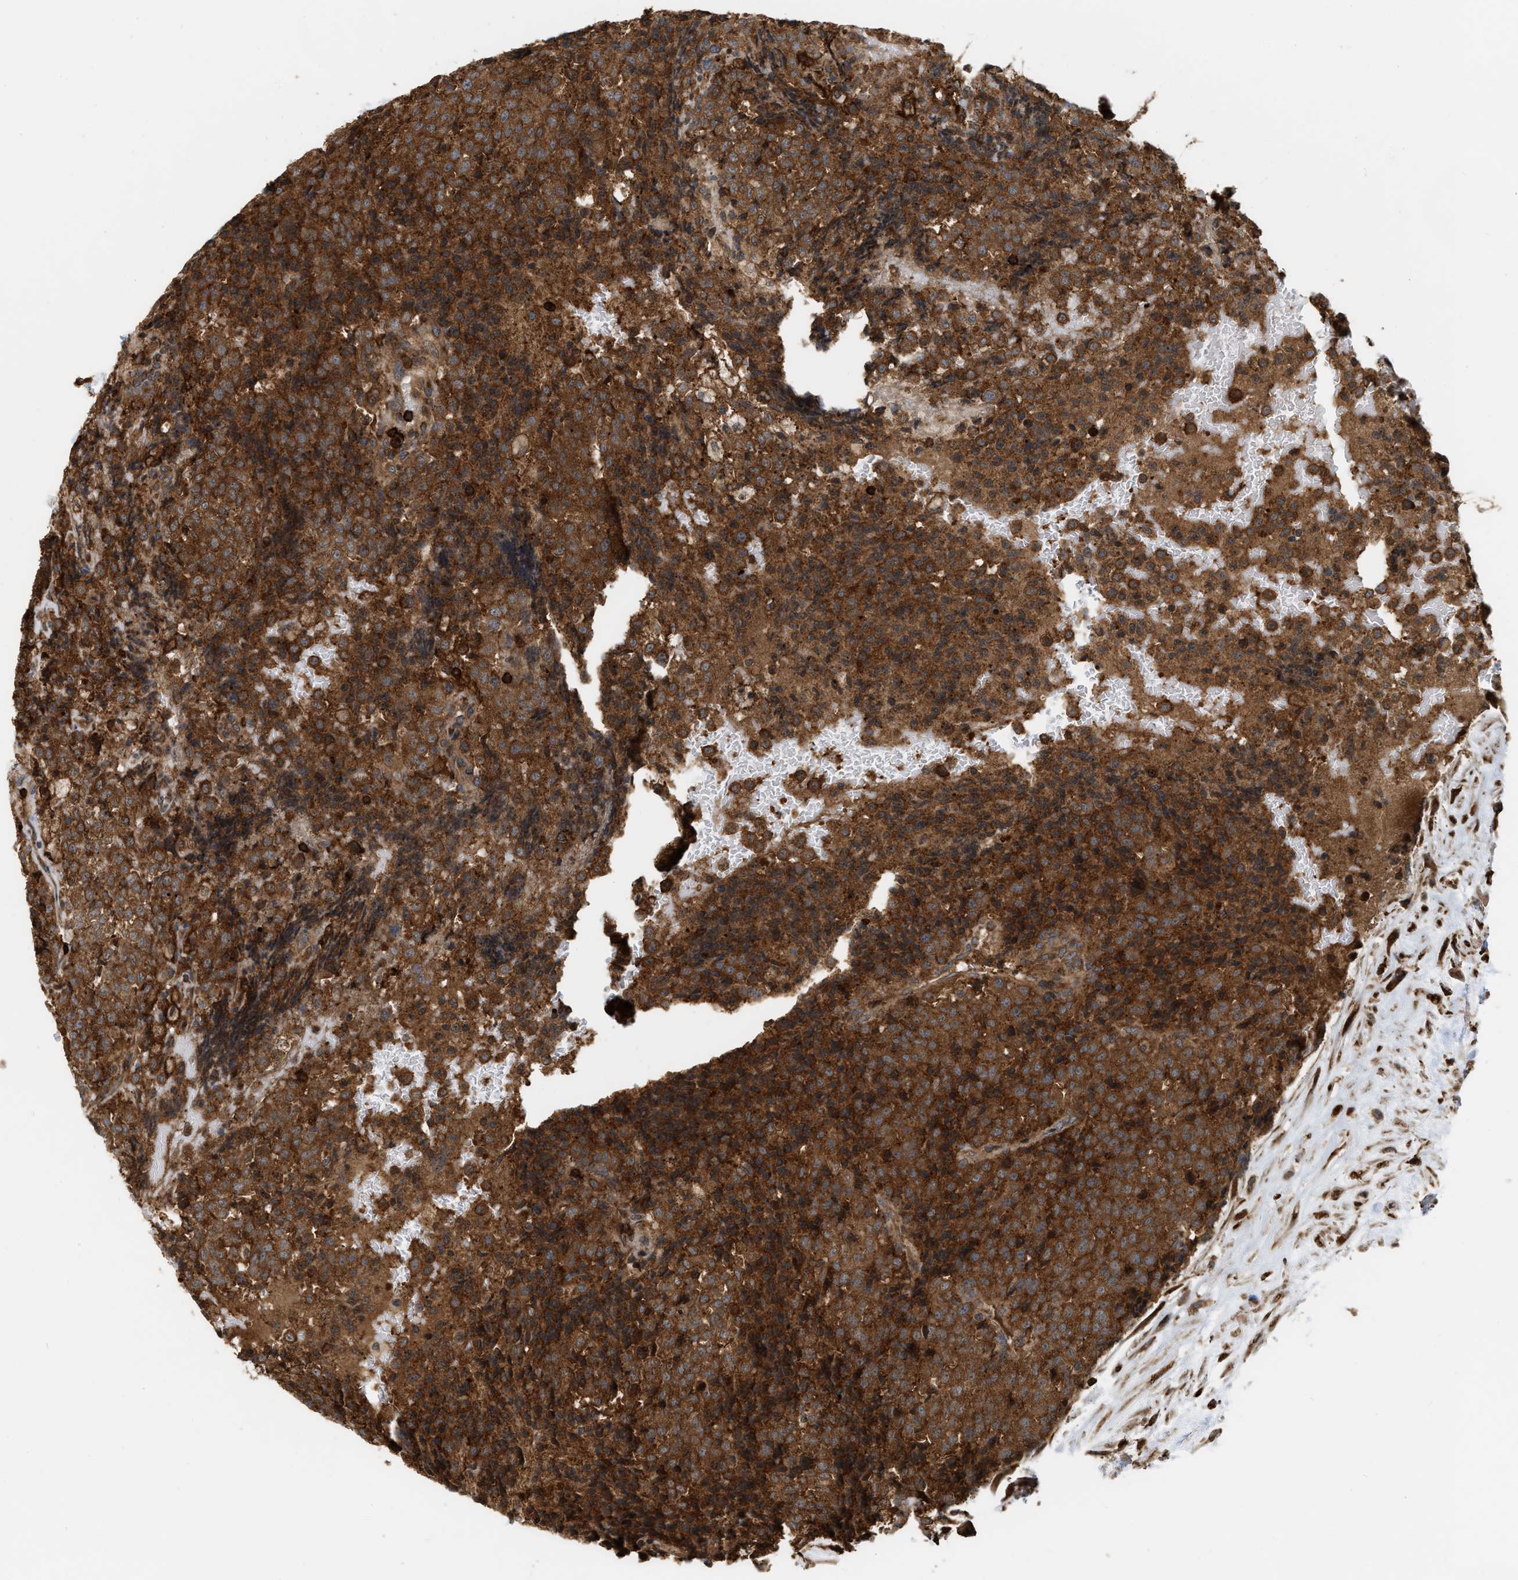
{"staining": {"intensity": "strong", "quantity": ">75%", "location": "cytoplasmic/membranous"}, "tissue": "testis cancer", "cell_type": "Tumor cells", "image_type": "cancer", "snomed": [{"axis": "morphology", "description": "Seminoma, NOS"}, {"axis": "topography", "description": "Testis"}], "caption": "There is high levels of strong cytoplasmic/membranous positivity in tumor cells of testis cancer, as demonstrated by immunohistochemical staining (brown color).", "gene": "IQCE", "patient": {"sex": "male", "age": 59}}